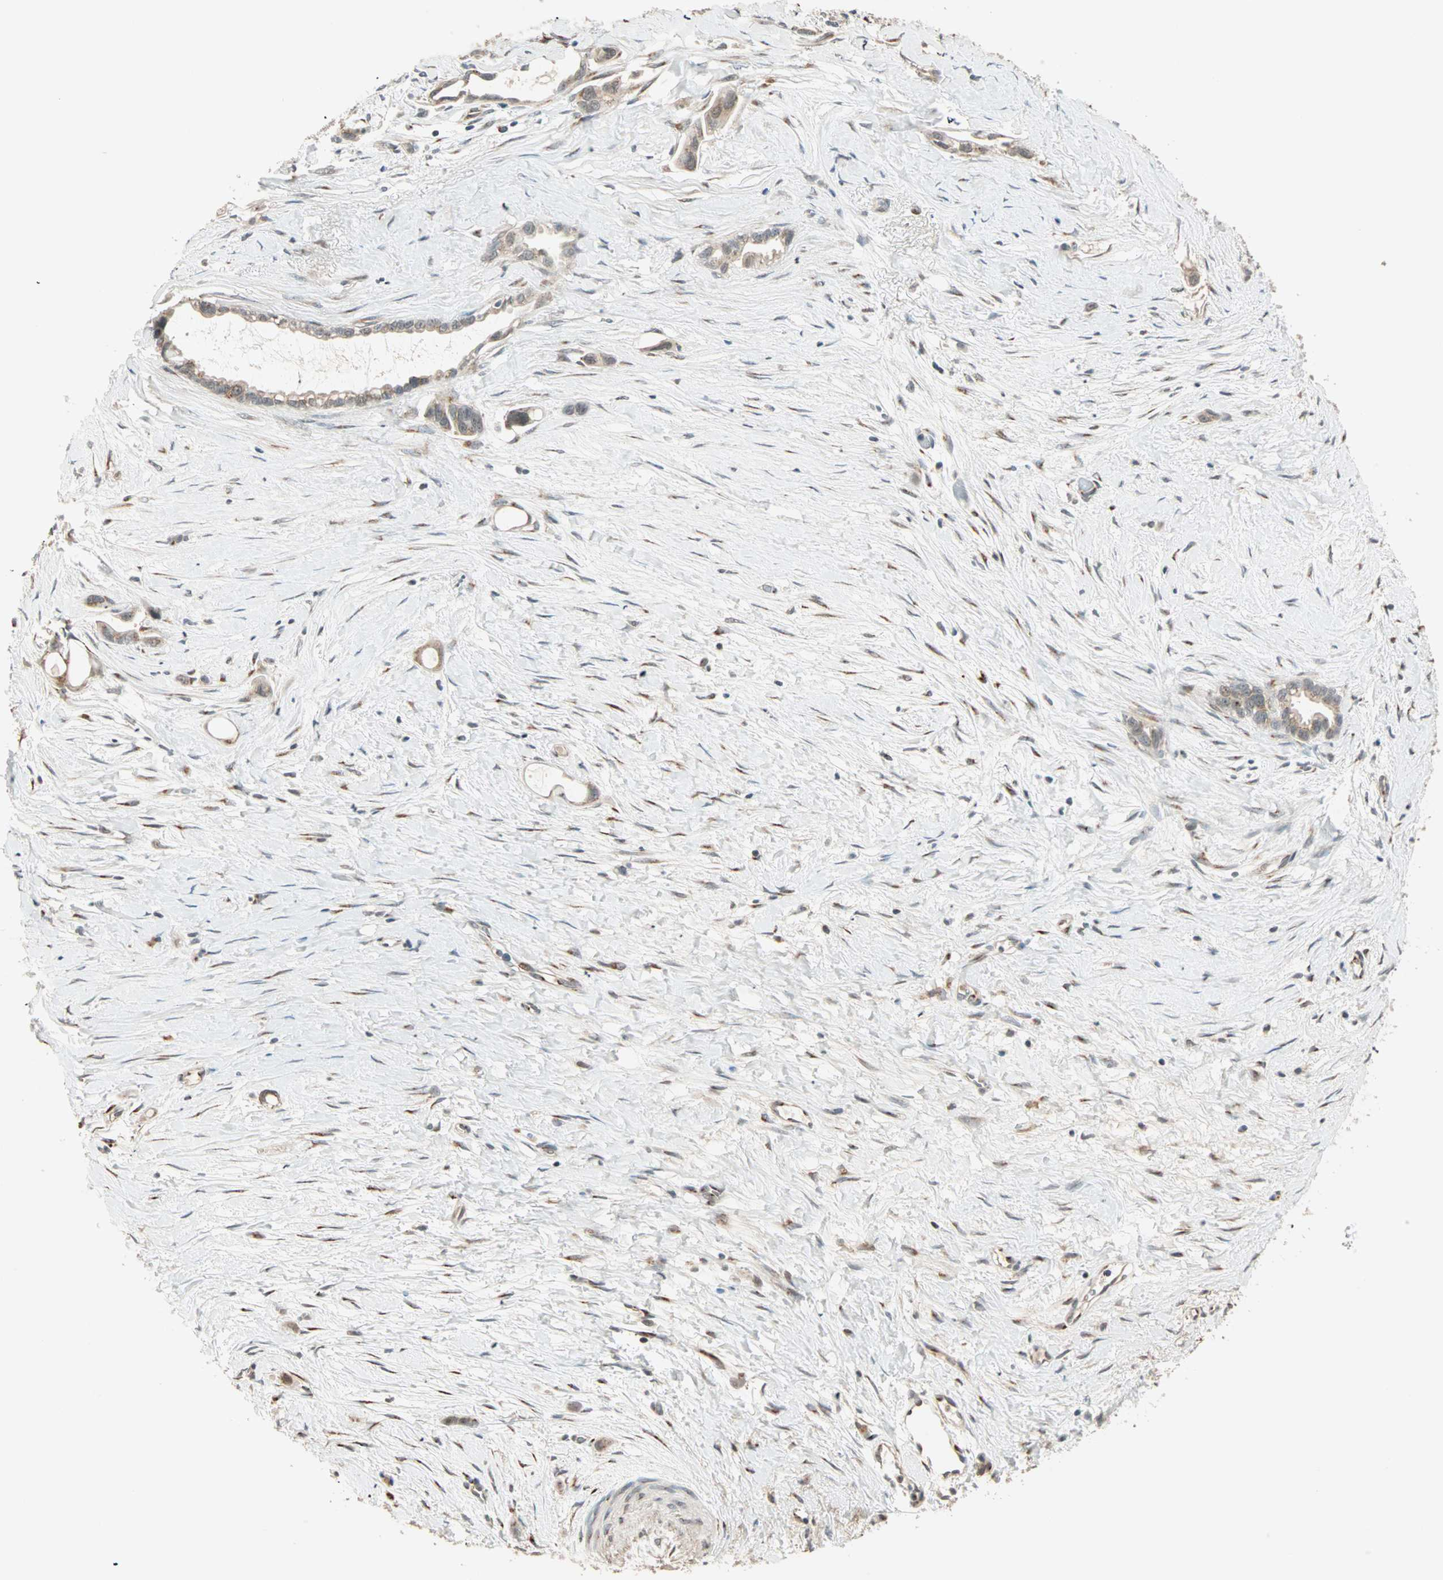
{"staining": {"intensity": "weak", "quantity": "<25%", "location": "cytoplasmic/membranous"}, "tissue": "liver cancer", "cell_type": "Tumor cells", "image_type": "cancer", "snomed": [{"axis": "morphology", "description": "Cholangiocarcinoma"}, {"axis": "topography", "description": "Liver"}], "caption": "Tumor cells are negative for brown protein staining in liver cancer. (Brightfield microscopy of DAB (3,3'-diaminobenzidine) immunohistochemistry at high magnification).", "gene": "PRDM2", "patient": {"sex": "female", "age": 65}}